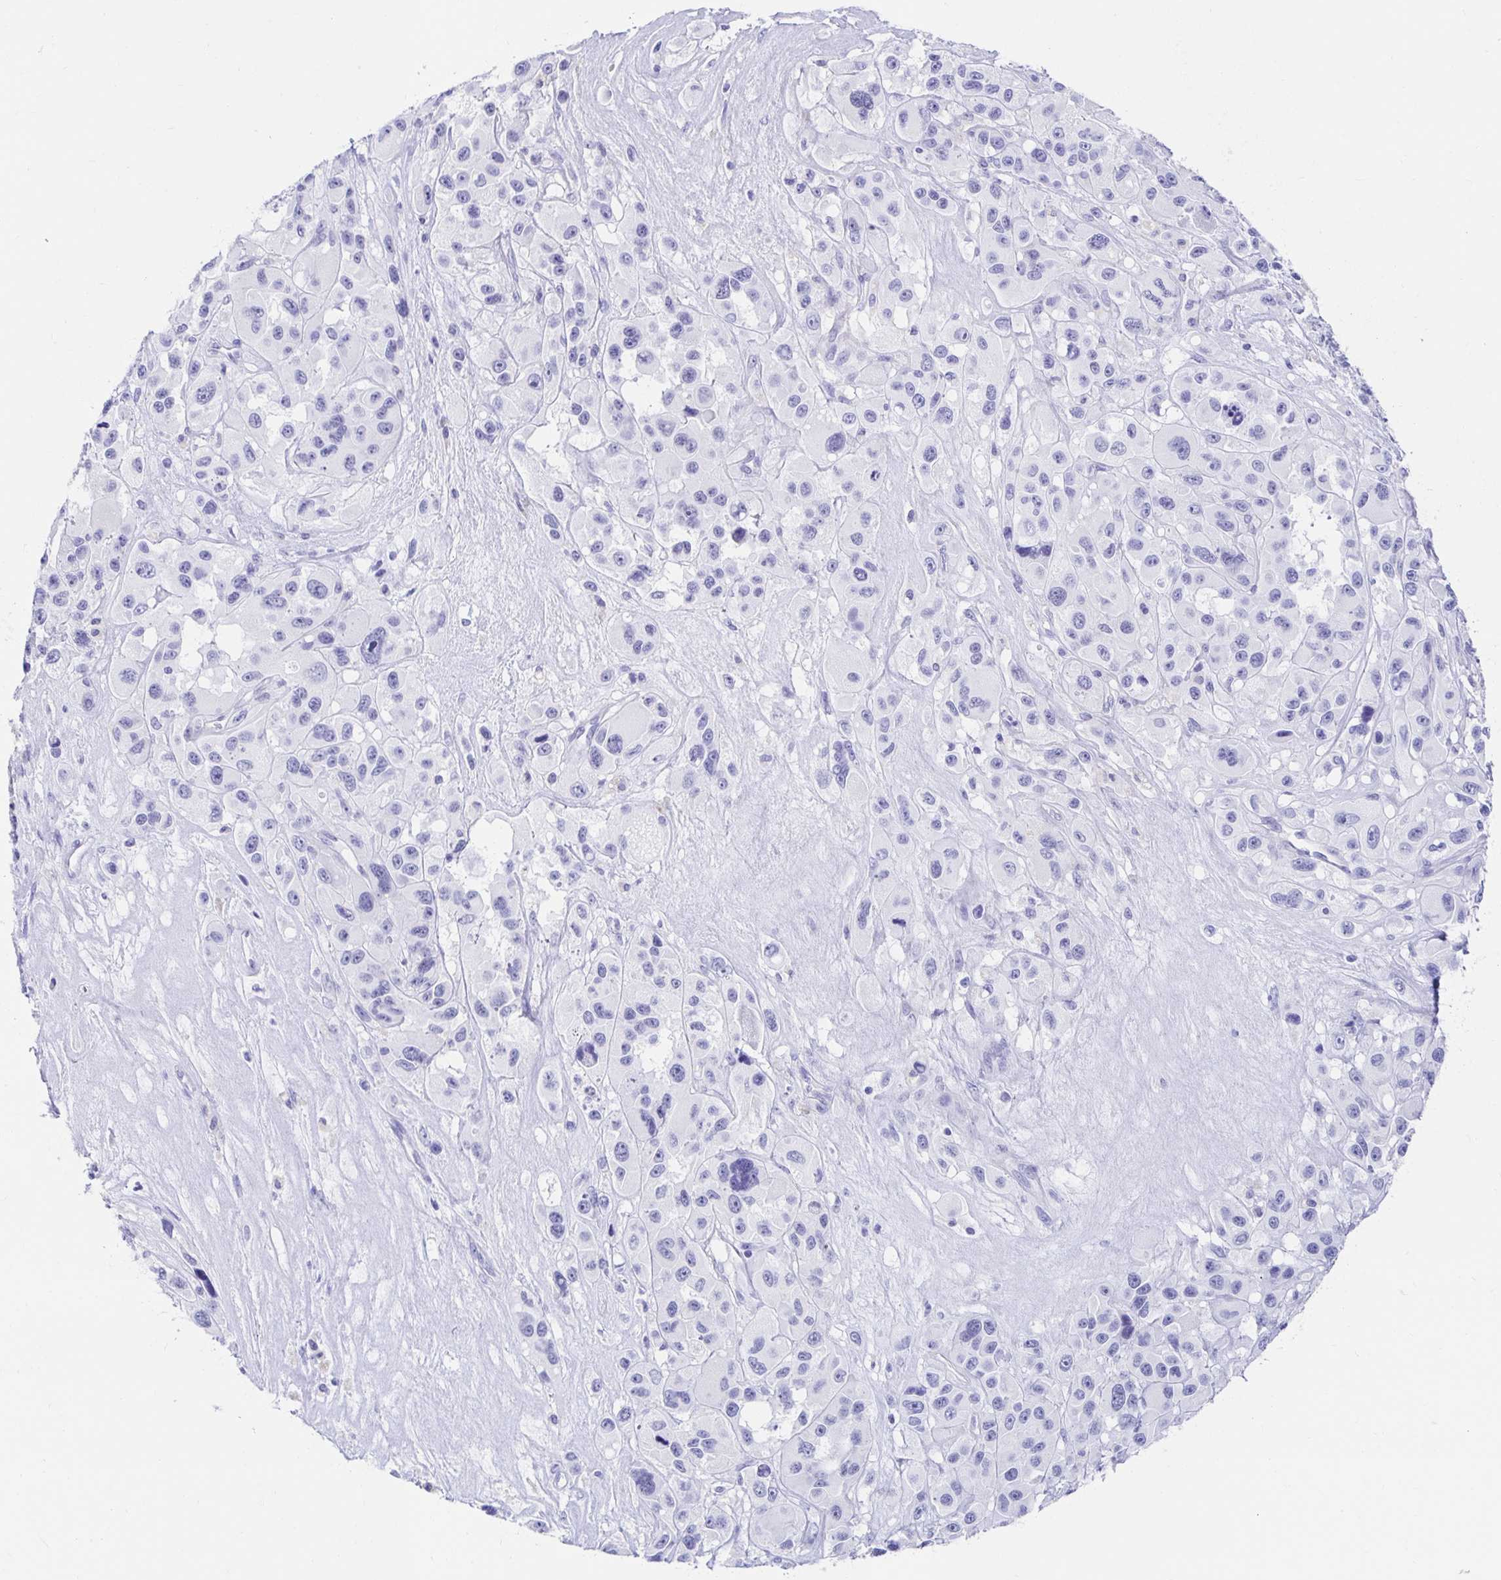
{"staining": {"intensity": "negative", "quantity": "none", "location": "none"}, "tissue": "melanoma", "cell_type": "Tumor cells", "image_type": "cancer", "snomed": [{"axis": "morphology", "description": "Malignant melanoma, Metastatic site"}, {"axis": "topography", "description": "Lymph node"}], "caption": "Micrograph shows no significant protein expression in tumor cells of melanoma.", "gene": "CA9", "patient": {"sex": "female", "age": 65}}